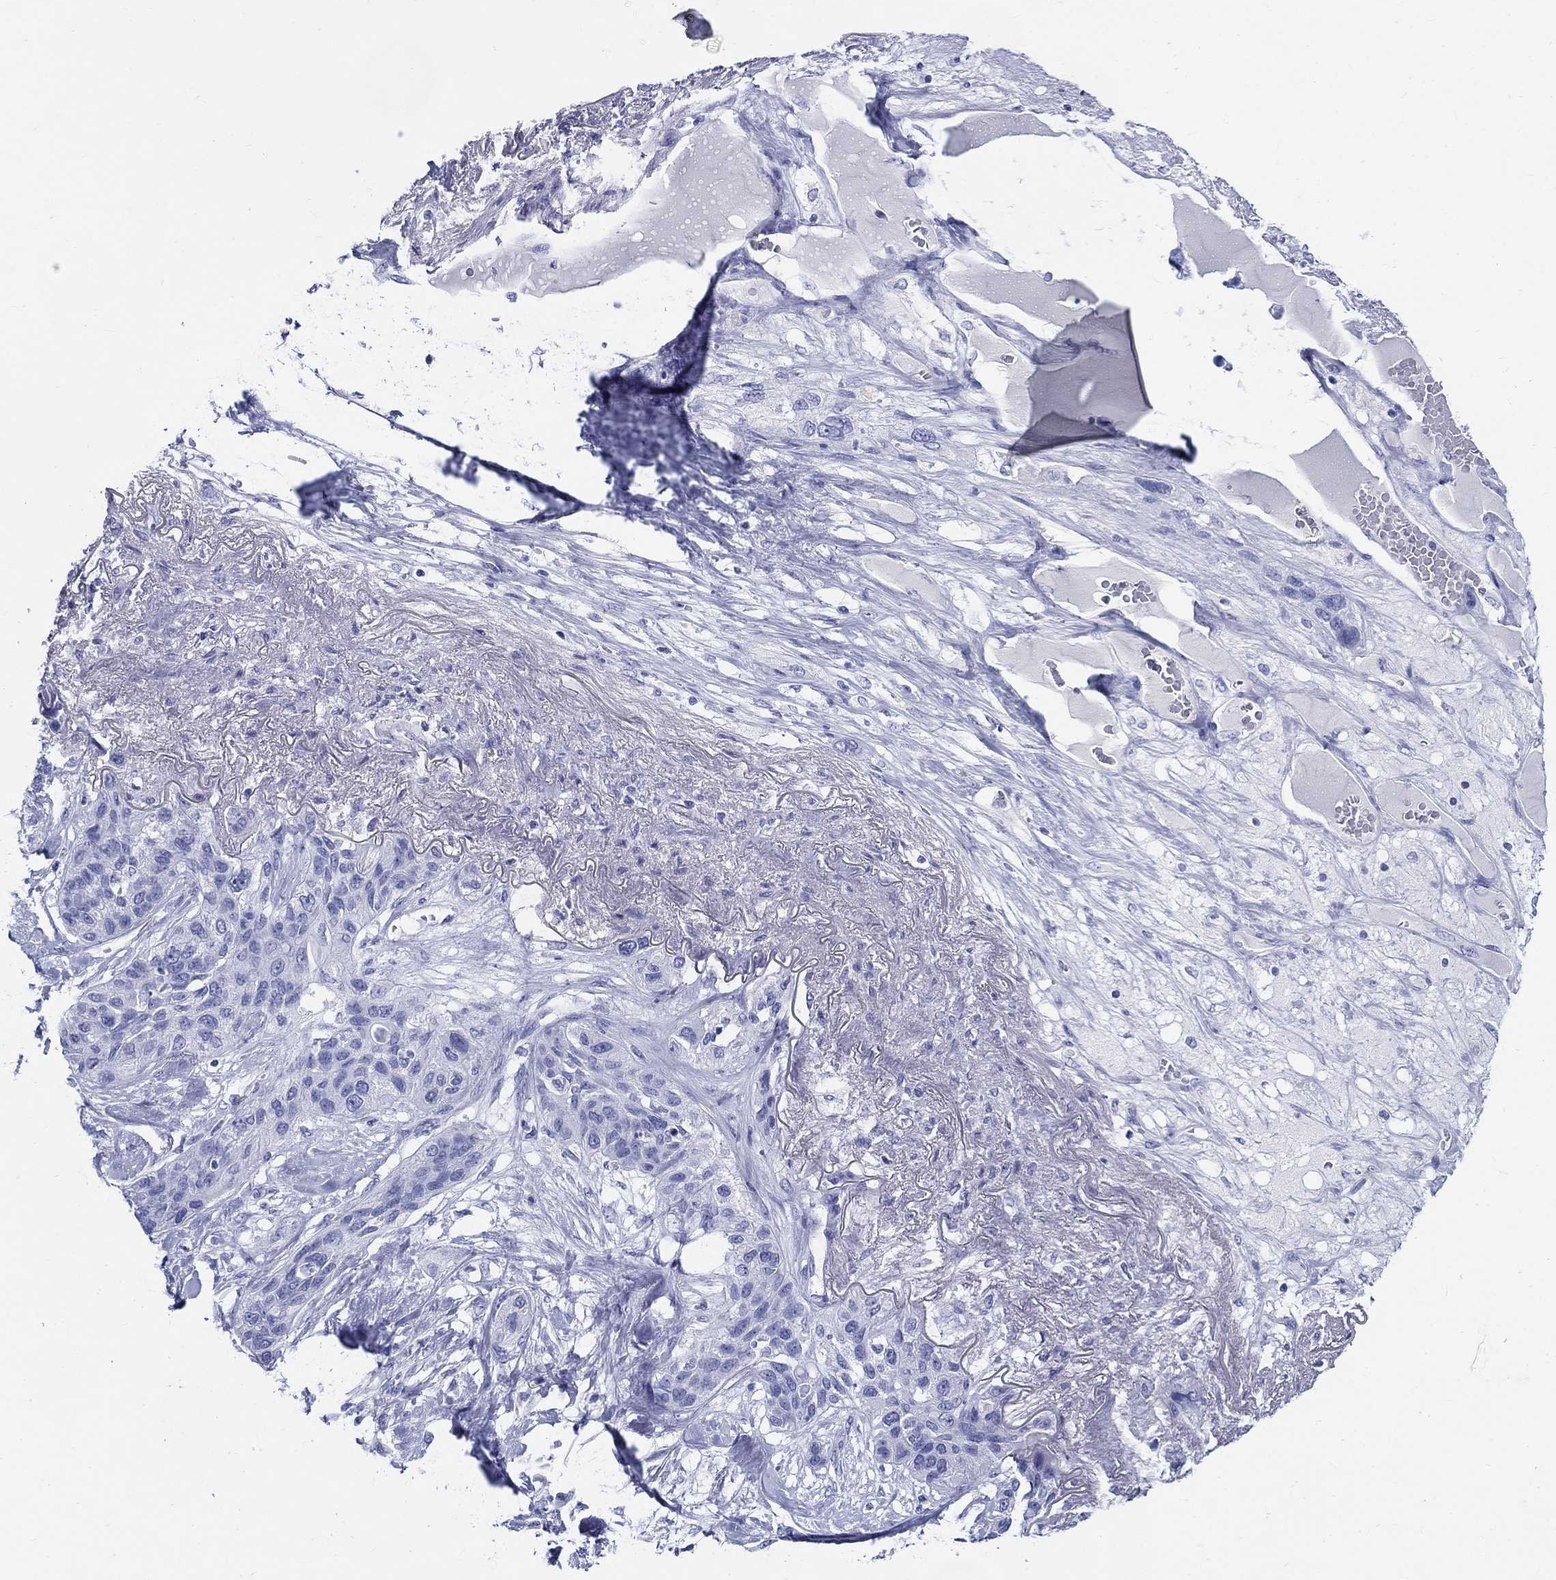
{"staining": {"intensity": "negative", "quantity": "none", "location": "none"}, "tissue": "lung cancer", "cell_type": "Tumor cells", "image_type": "cancer", "snomed": [{"axis": "morphology", "description": "Squamous cell carcinoma, NOS"}, {"axis": "topography", "description": "Lung"}], "caption": "Immunohistochemical staining of human lung squamous cell carcinoma exhibits no significant staining in tumor cells.", "gene": "CRYGS", "patient": {"sex": "female", "age": 70}}